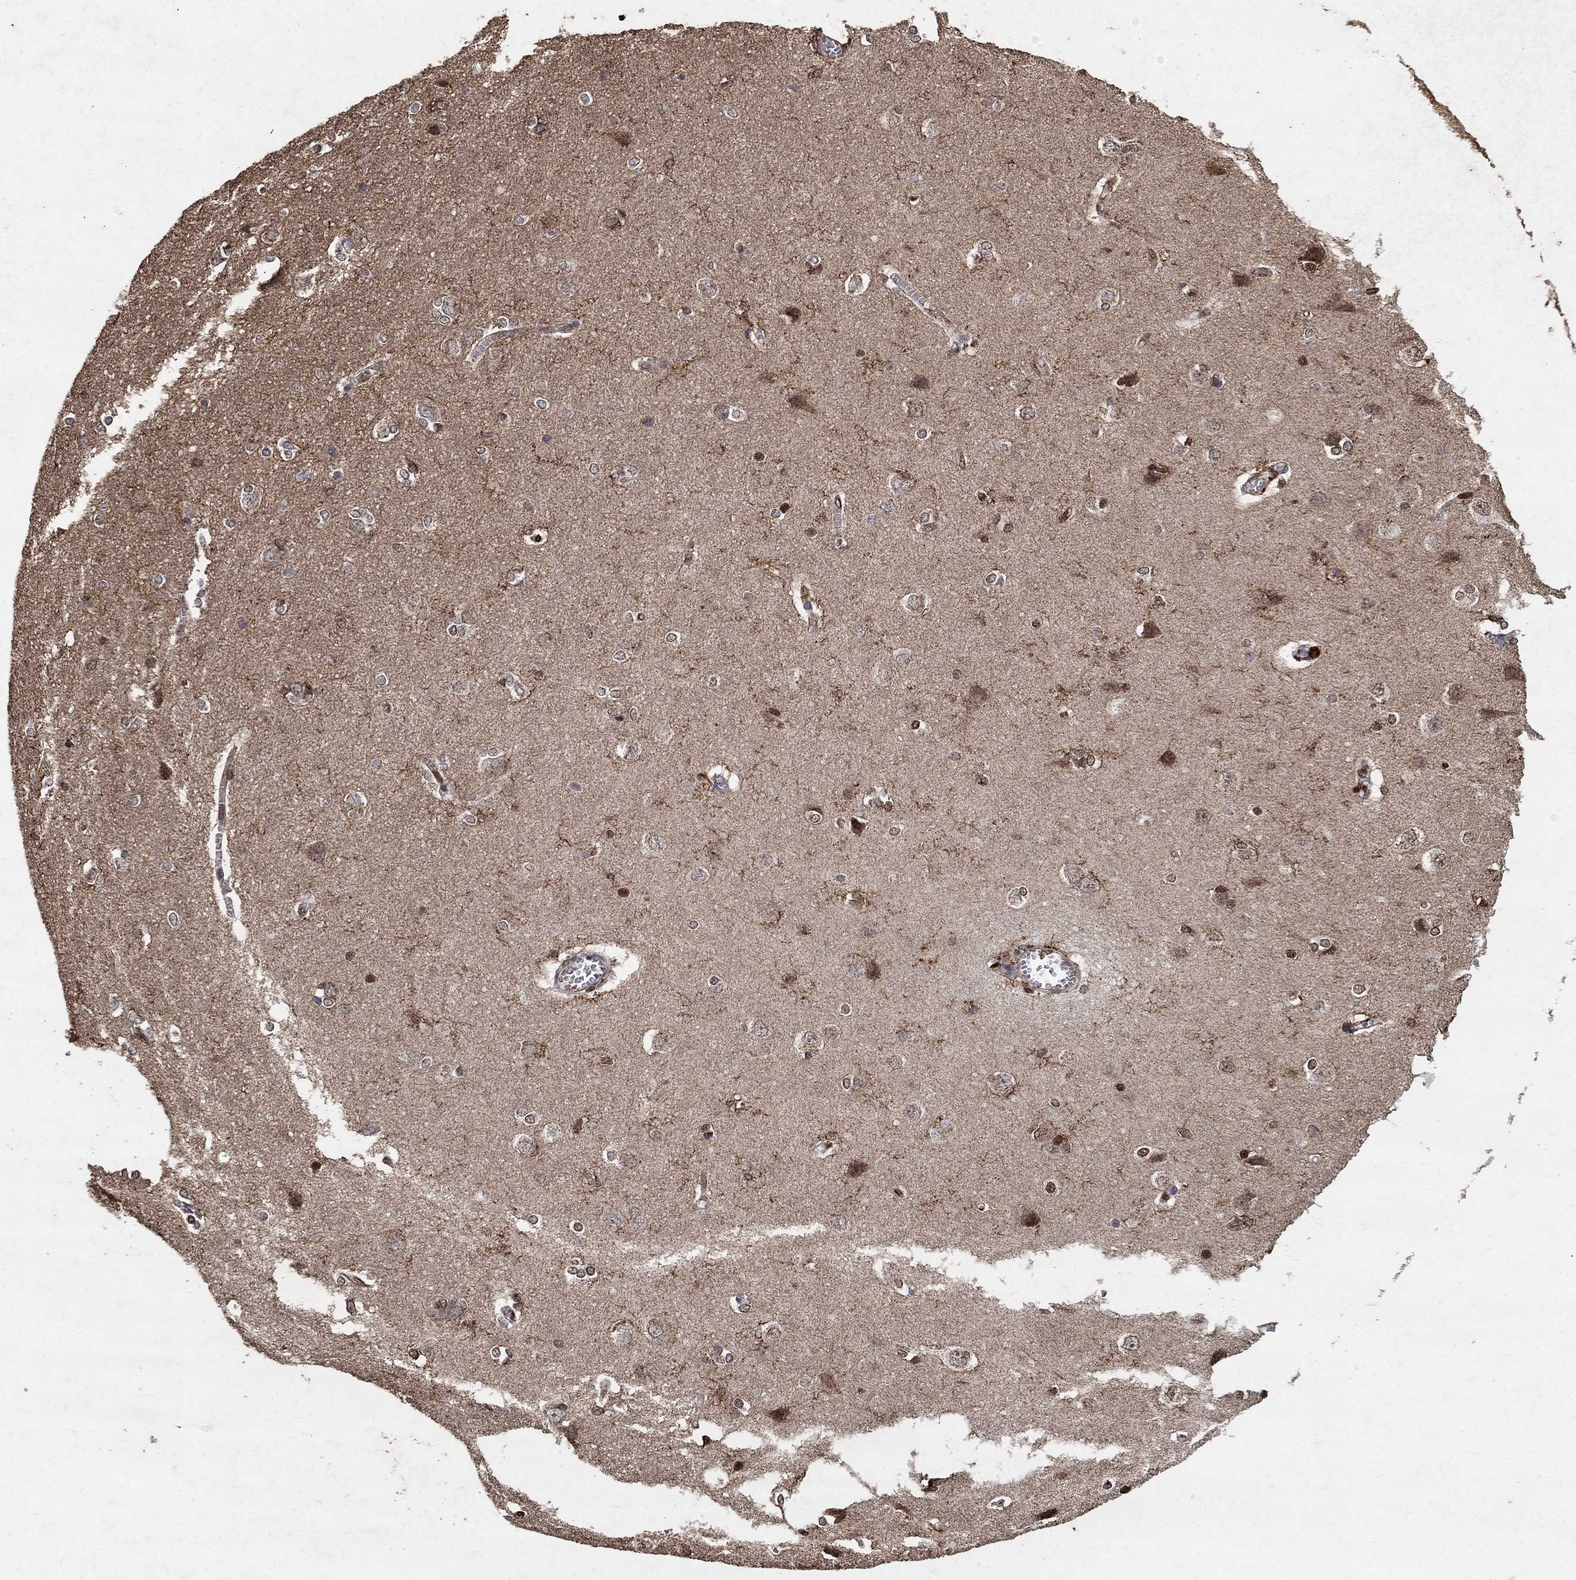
{"staining": {"intensity": "strong", "quantity": "25%-75%", "location": "cytoplasmic/membranous"}, "tissue": "cerebral cortex", "cell_type": "Endothelial cells", "image_type": "normal", "snomed": [{"axis": "morphology", "description": "Normal tissue, NOS"}, {"axis": "topography", "description": "Cerebral cortex"}], "caption": "This image shows unremarkable cerebral cortex stained with immunohistochemistry (IHC) to label a protein in brown. The cytoplasmic/membranous of endothelial cells show strong positivity for the protein. Nuclei are counter-stained blue.", "gene": "CD24", "patient": {"sex": "male", "age": 37}}